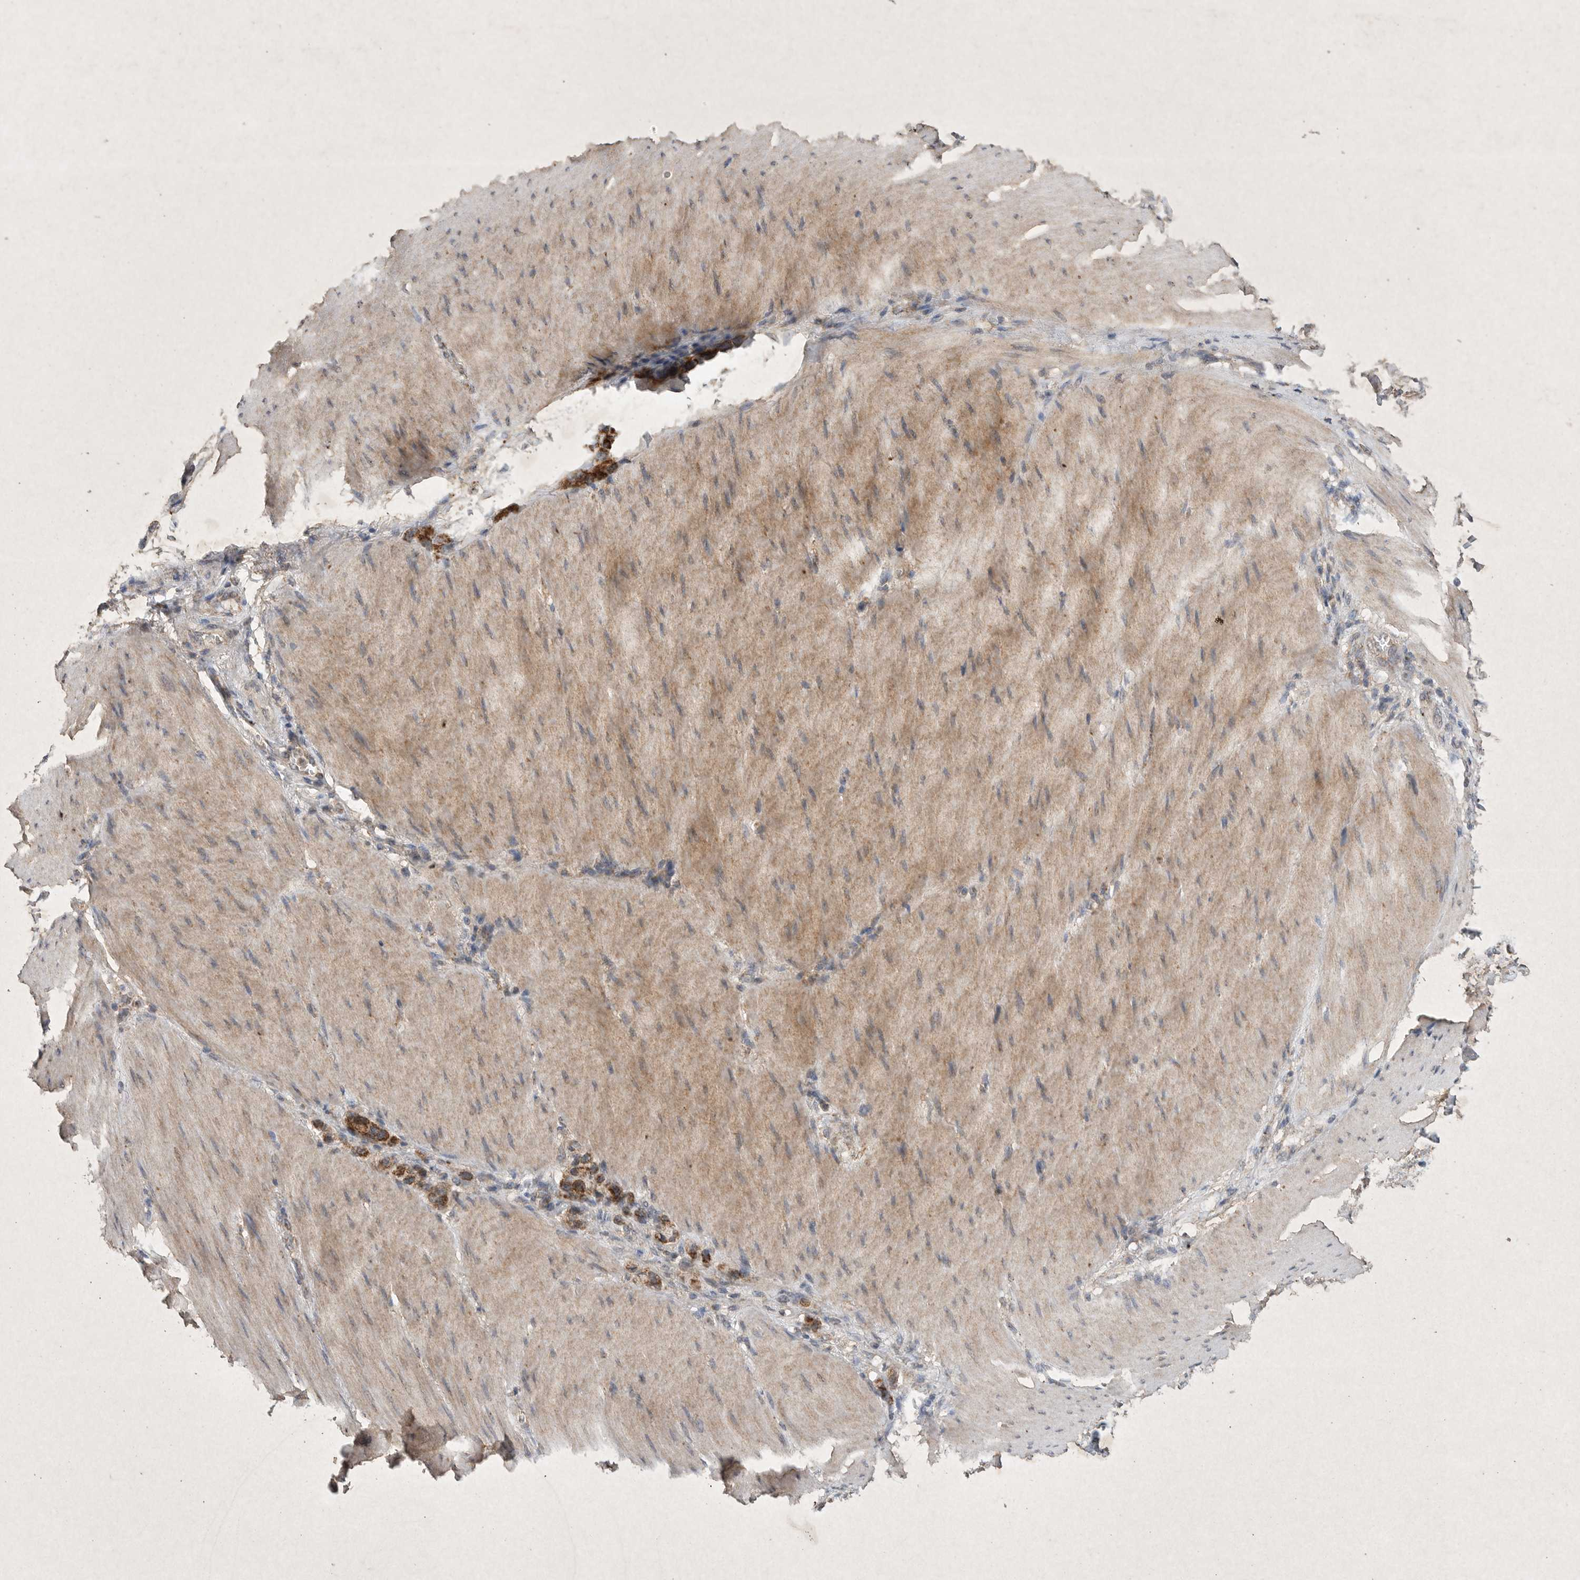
{"staining": {"intensity": "strong", "quantity": ">75%", "location": "cytoplasmic/membranous"}, "tissue": "stomach cancer", "cell_type": "Tumor cells", "image_type": "cancer", "snomed": [{"axis": "morphology", "description": "Adenocarcinoma, NOS"}, {"axis": "topography", "description": "Stomach"}], "caption": "A high amount of strong cytoplasmic/membranous expression is appreciated in about >75% of tumor cells in adenocarcinoma (stomach) tissue.", "gene": "DDR1", "patient": {"sex": "female", "age": 65}}